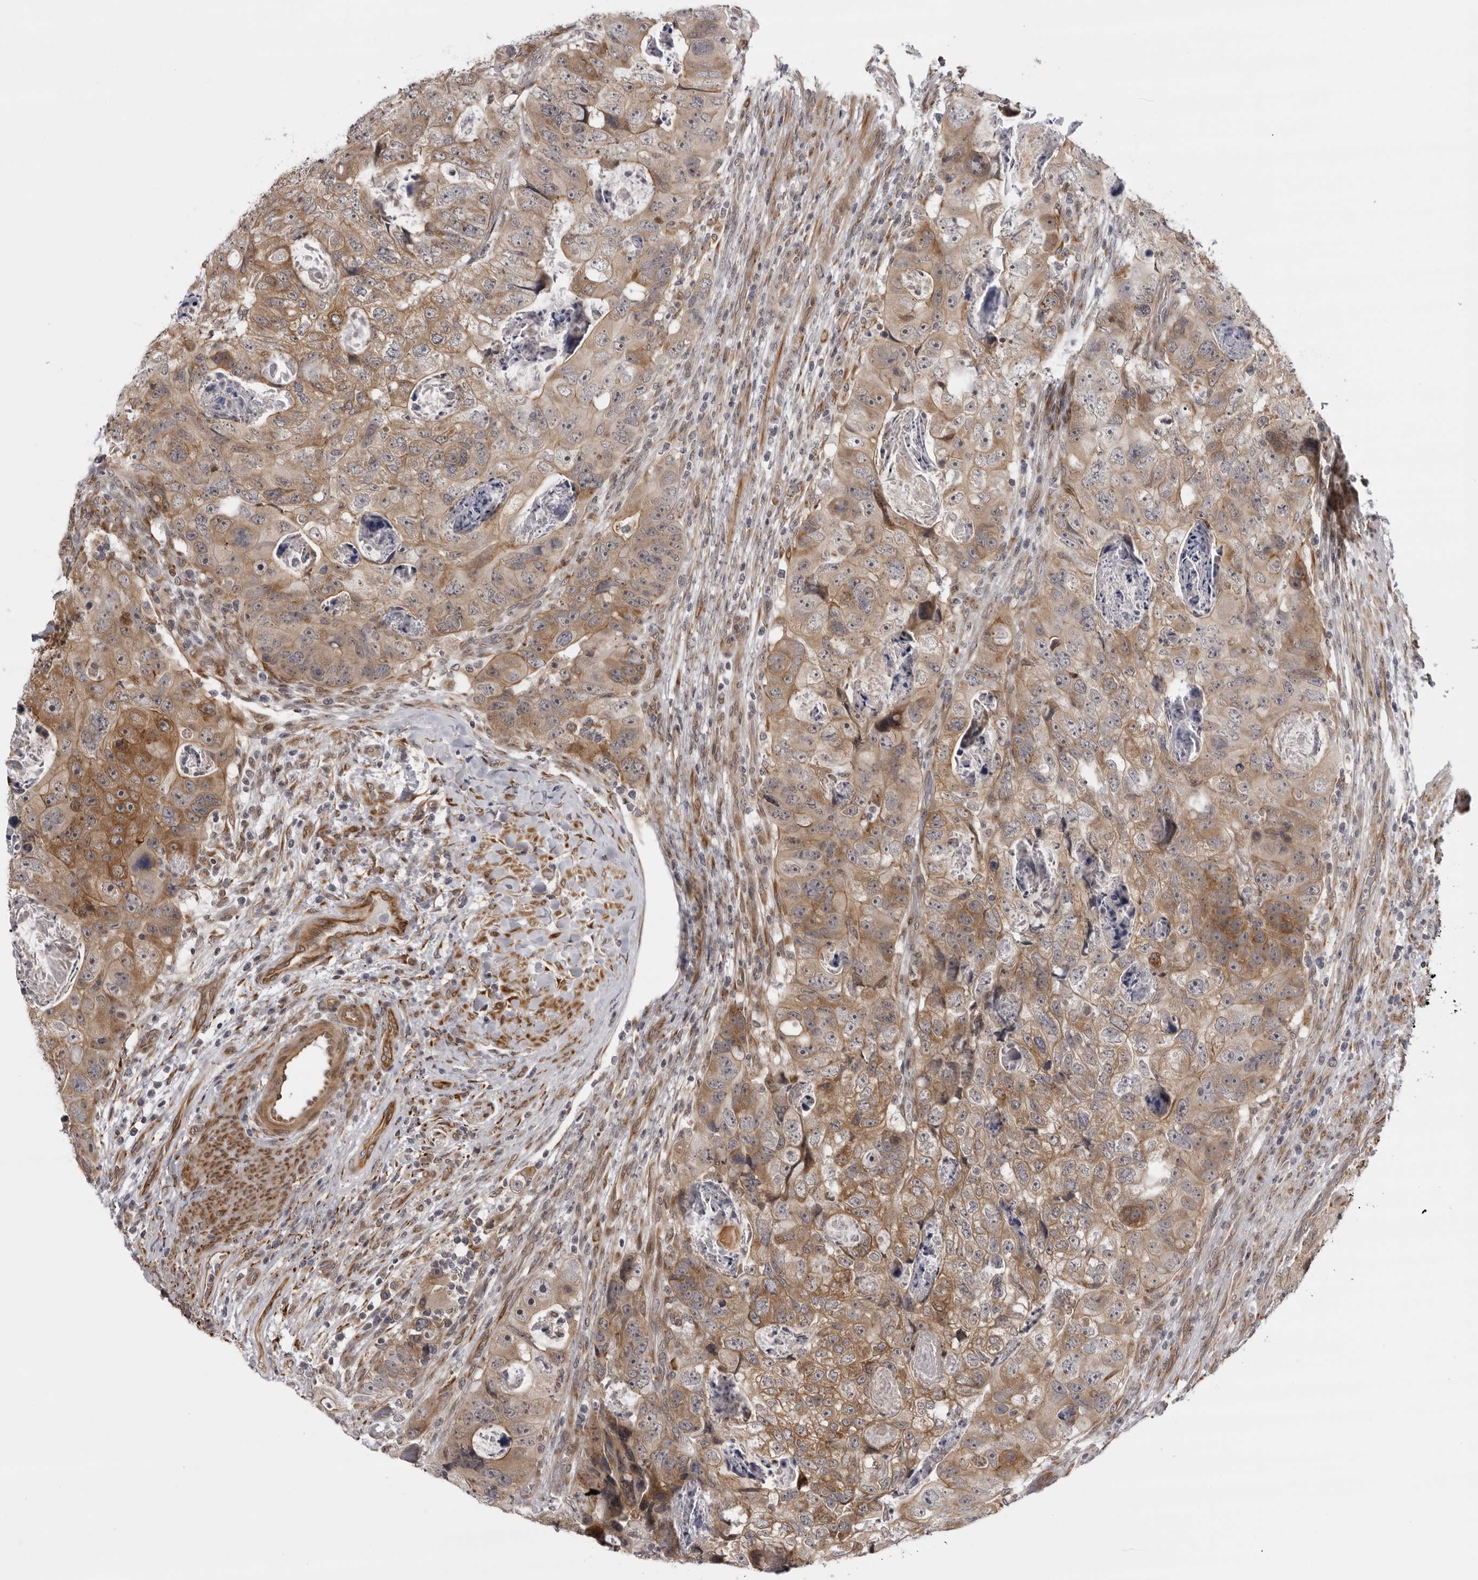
{"staining": {"intensity": "moderate", "quantity": ">75%", "location": "cytoplasmic/membranous"}, "tissue": "colorectal cancer", "cell_type": "Tumor cells", "image_type": "cancer", "snomed": [{"axis": "morphology", "description": "Adenocarcinoma, NOS"}, {"axis": "topography", "description": "Rectum"}], "caption": "Immunohistochemistry of human colorectal cancer (adenocarcinoma) shows medium levels of moderate cytoplasmic/membranous positivity in about >75% of tumor cells.", "gene": "DNAH14", "patient": {"sex": "male", "age": 59}}